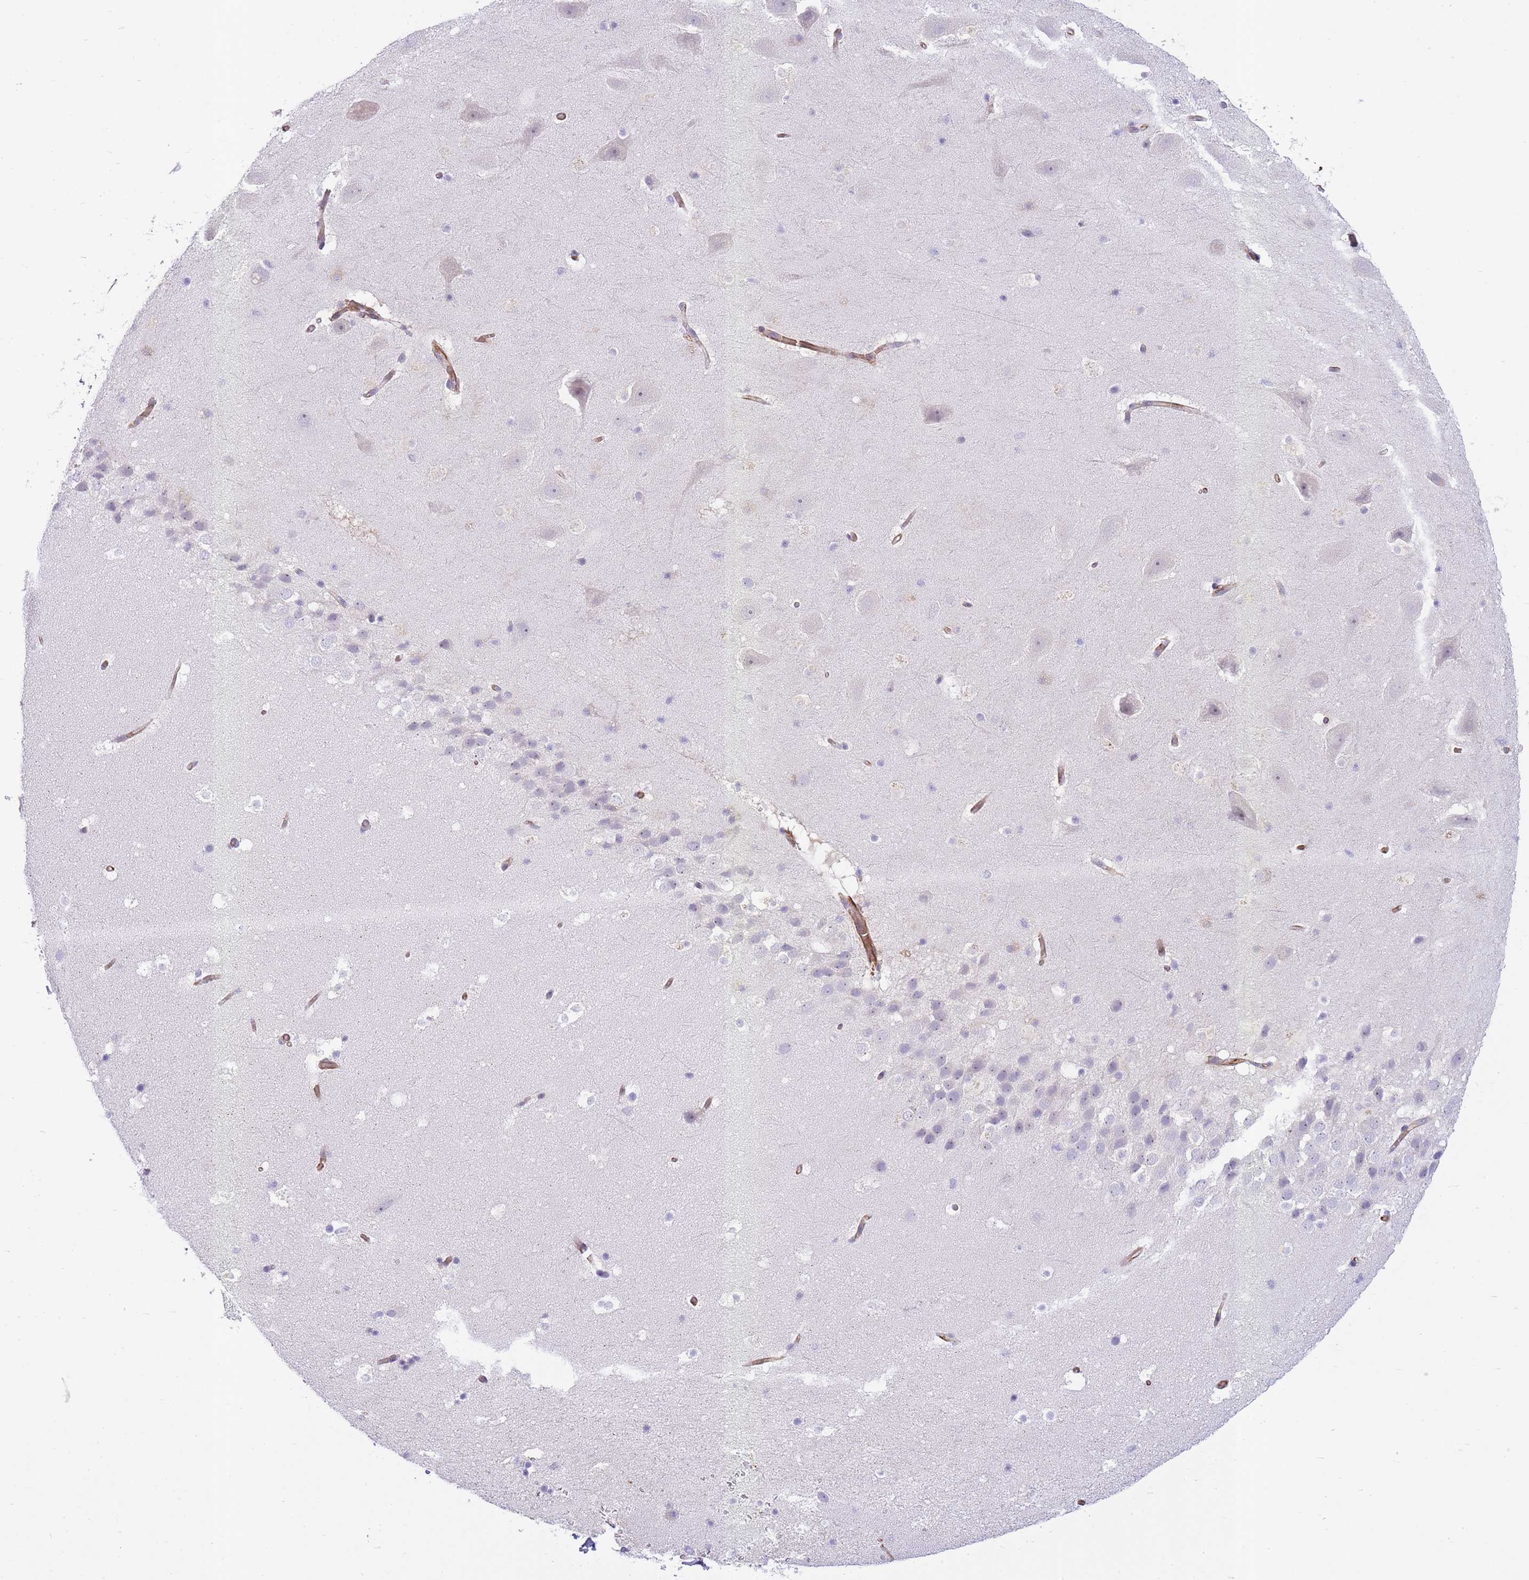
{"staining": {"intensity": "negative", "quantity": "none", "location": "none"}, "tissue": "hippocampus", "cell_type": "Glial cells", "image_type": "normal", "snomed": [{"axis": "morphology", "description": "Normal tissue, NOS"}, {"axis": "topography", "description": "Hippocampus"}], "caption": "There is no significant staining in glial cells of hippocampus.", "gene": "ECPAS", "patient": {"sex": "male", "age": 37}}